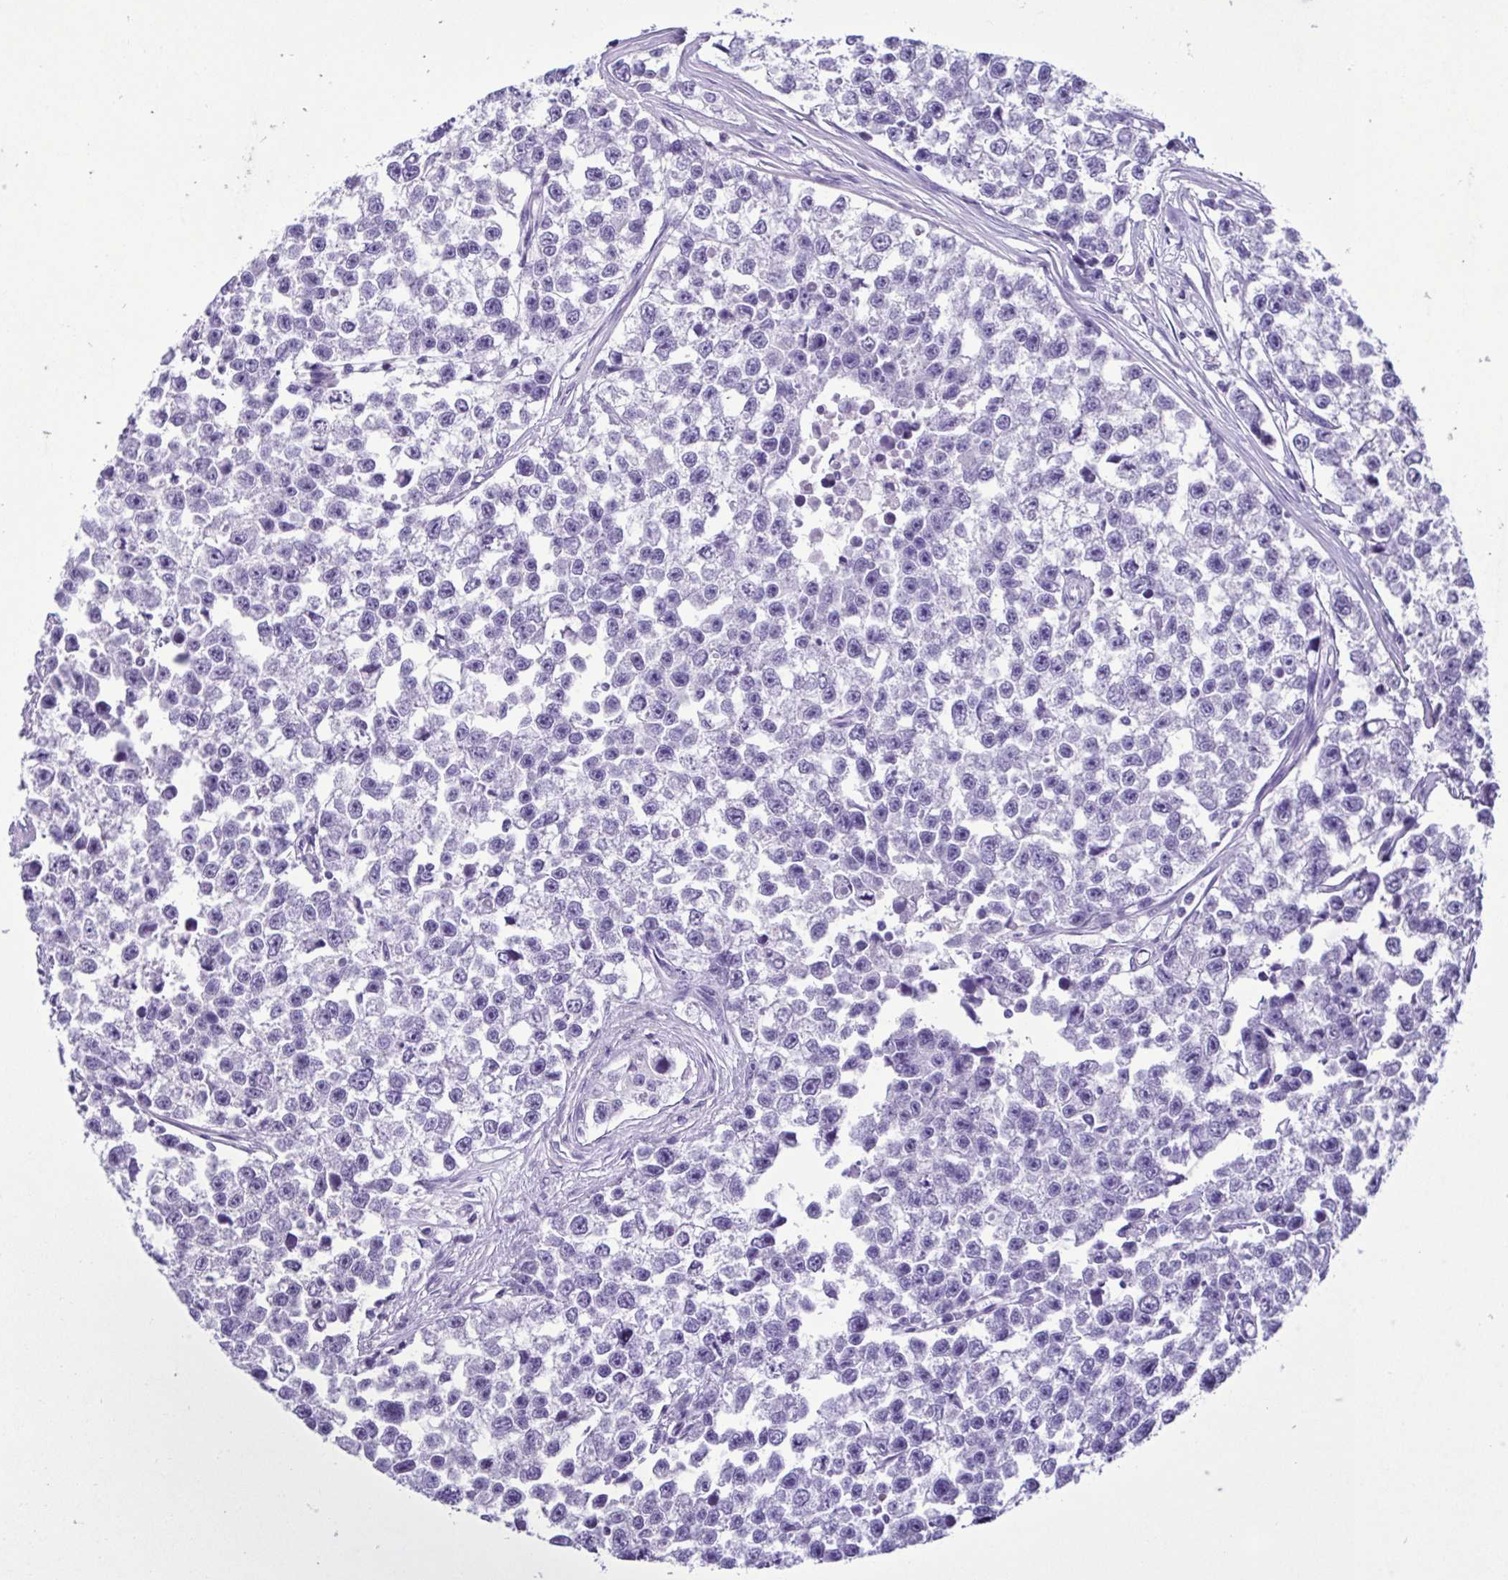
{"staining": {"intensity": "negative", "quantity": "none", "location": "none"}, "tissue": "testis cancer", "cell_type": "Tumor cells", "image_type": "cancer", "snomed": [{"axis": "morphology", "description": "Seminoma, NOS"}, {"axis": "topography", "description": "Testis"}], "caption": "This image is of testis seminoma stained with immunohistochemistry (IHC) to label a protein in brown with the nuclei are counter-stained blue. There is no staining in tumor cells.", "gene": "CBY2", "patient": {"sex": "male", "age": 26}}